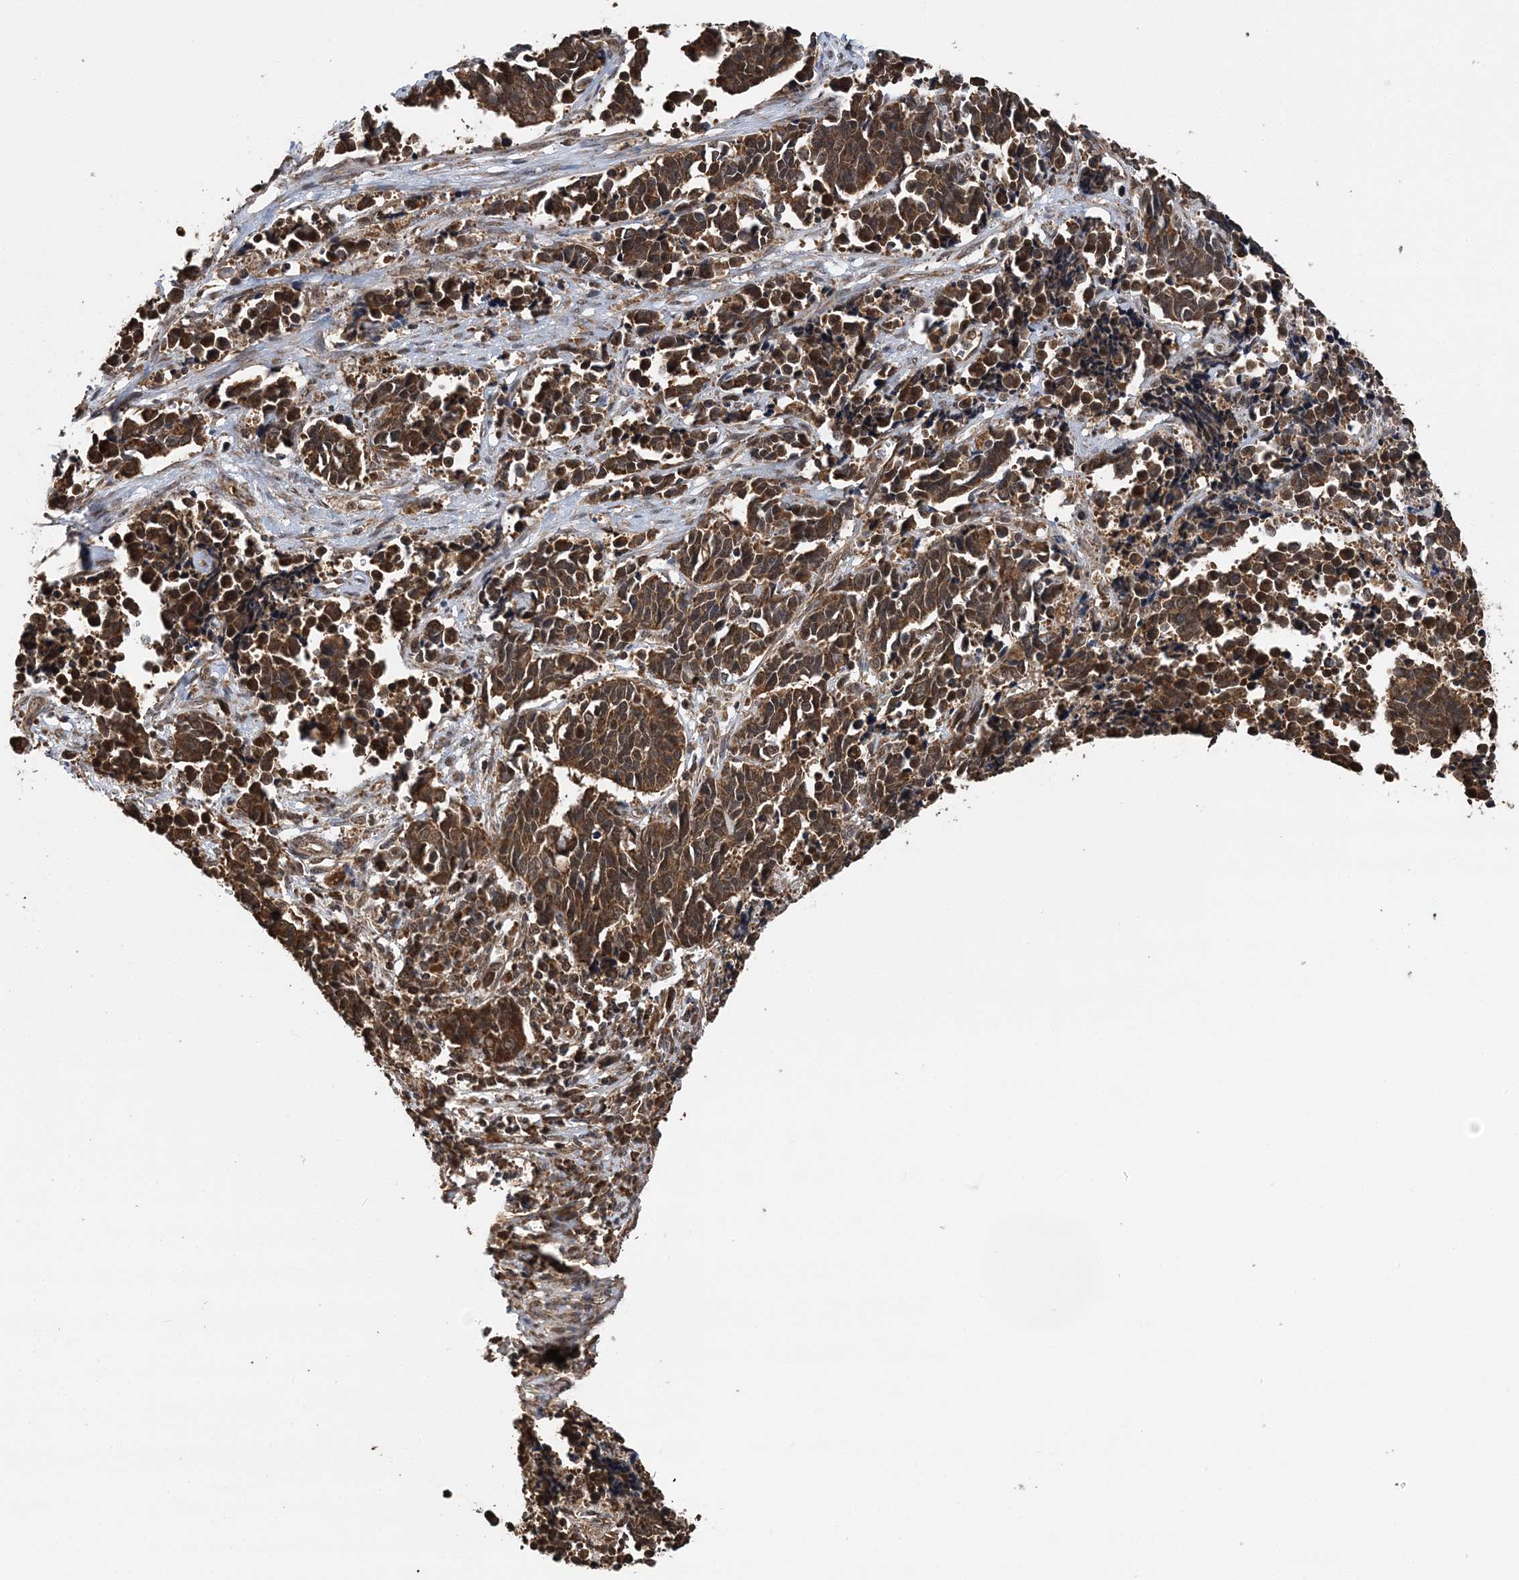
{"staining": {"intensity": "strong", "quantity": ">75%", "location": "cytoplasmic/membranous"}, "tissue": "cervical cancer", "cell_type": "Tumor cells", "image_type": "cancer", "snomed": [{"axis": "morphology", "description": "Normal tissue, NOS"}, {"axis": "morphology", "description": "Squamous cell carcinoma, NOS"}, {"axis": "topography", "description": "Cervix"}], "caption": "Cervical cancer was stained to show a protein in brown. There is high levels of strong cytoplasmic/membranous staining in about >75% of tumor cells. (IHC, brightfield microscopy, high magnification).", "gene": "PCBP1", "patient": {"sex": "female", "age": 35}}